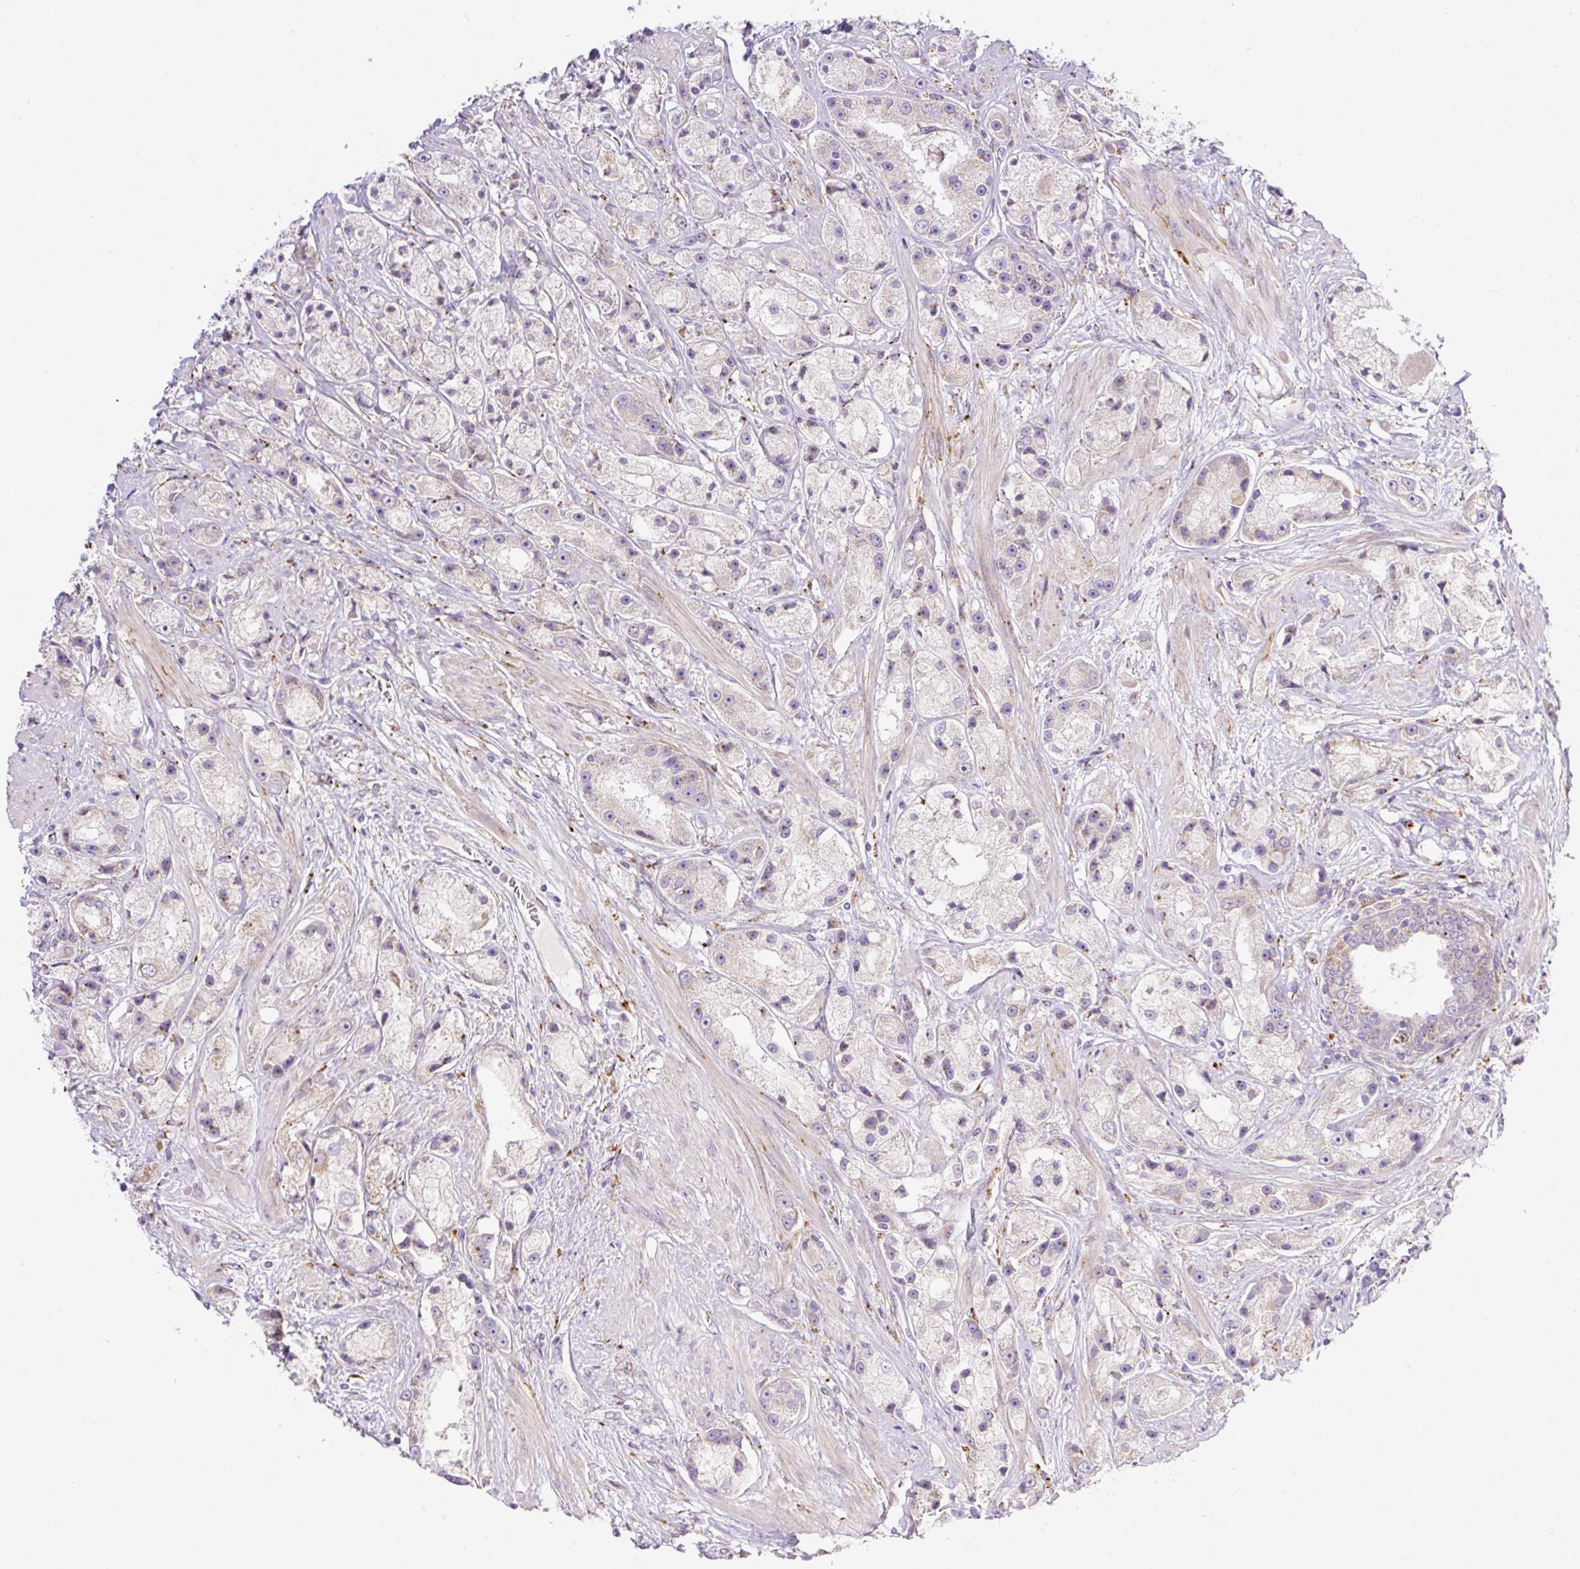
{"staining": {"intensity": "weak", "quantity": "<25%", "location": "cytoplasmic/membranous"}, "tissue": "prostate cancer", "cell_type": "Tumor cells", "image_type": "cancer", "snomed": [{"axis": "morphology", "description": "Adenocarcinoma, High grade"}, {"axis": "topography", "description": "Prostate"}], "caption": "Tumor cells are negative for brown protein staining in prostate cancer. Brightfield microscopy of immunohistochemistry (IHC) stained with DAB (brown) and hematoxylin (blue), captured at high magnification.", "gene": "POFUT1", "patient": {"sex": "male", "age": 67}}